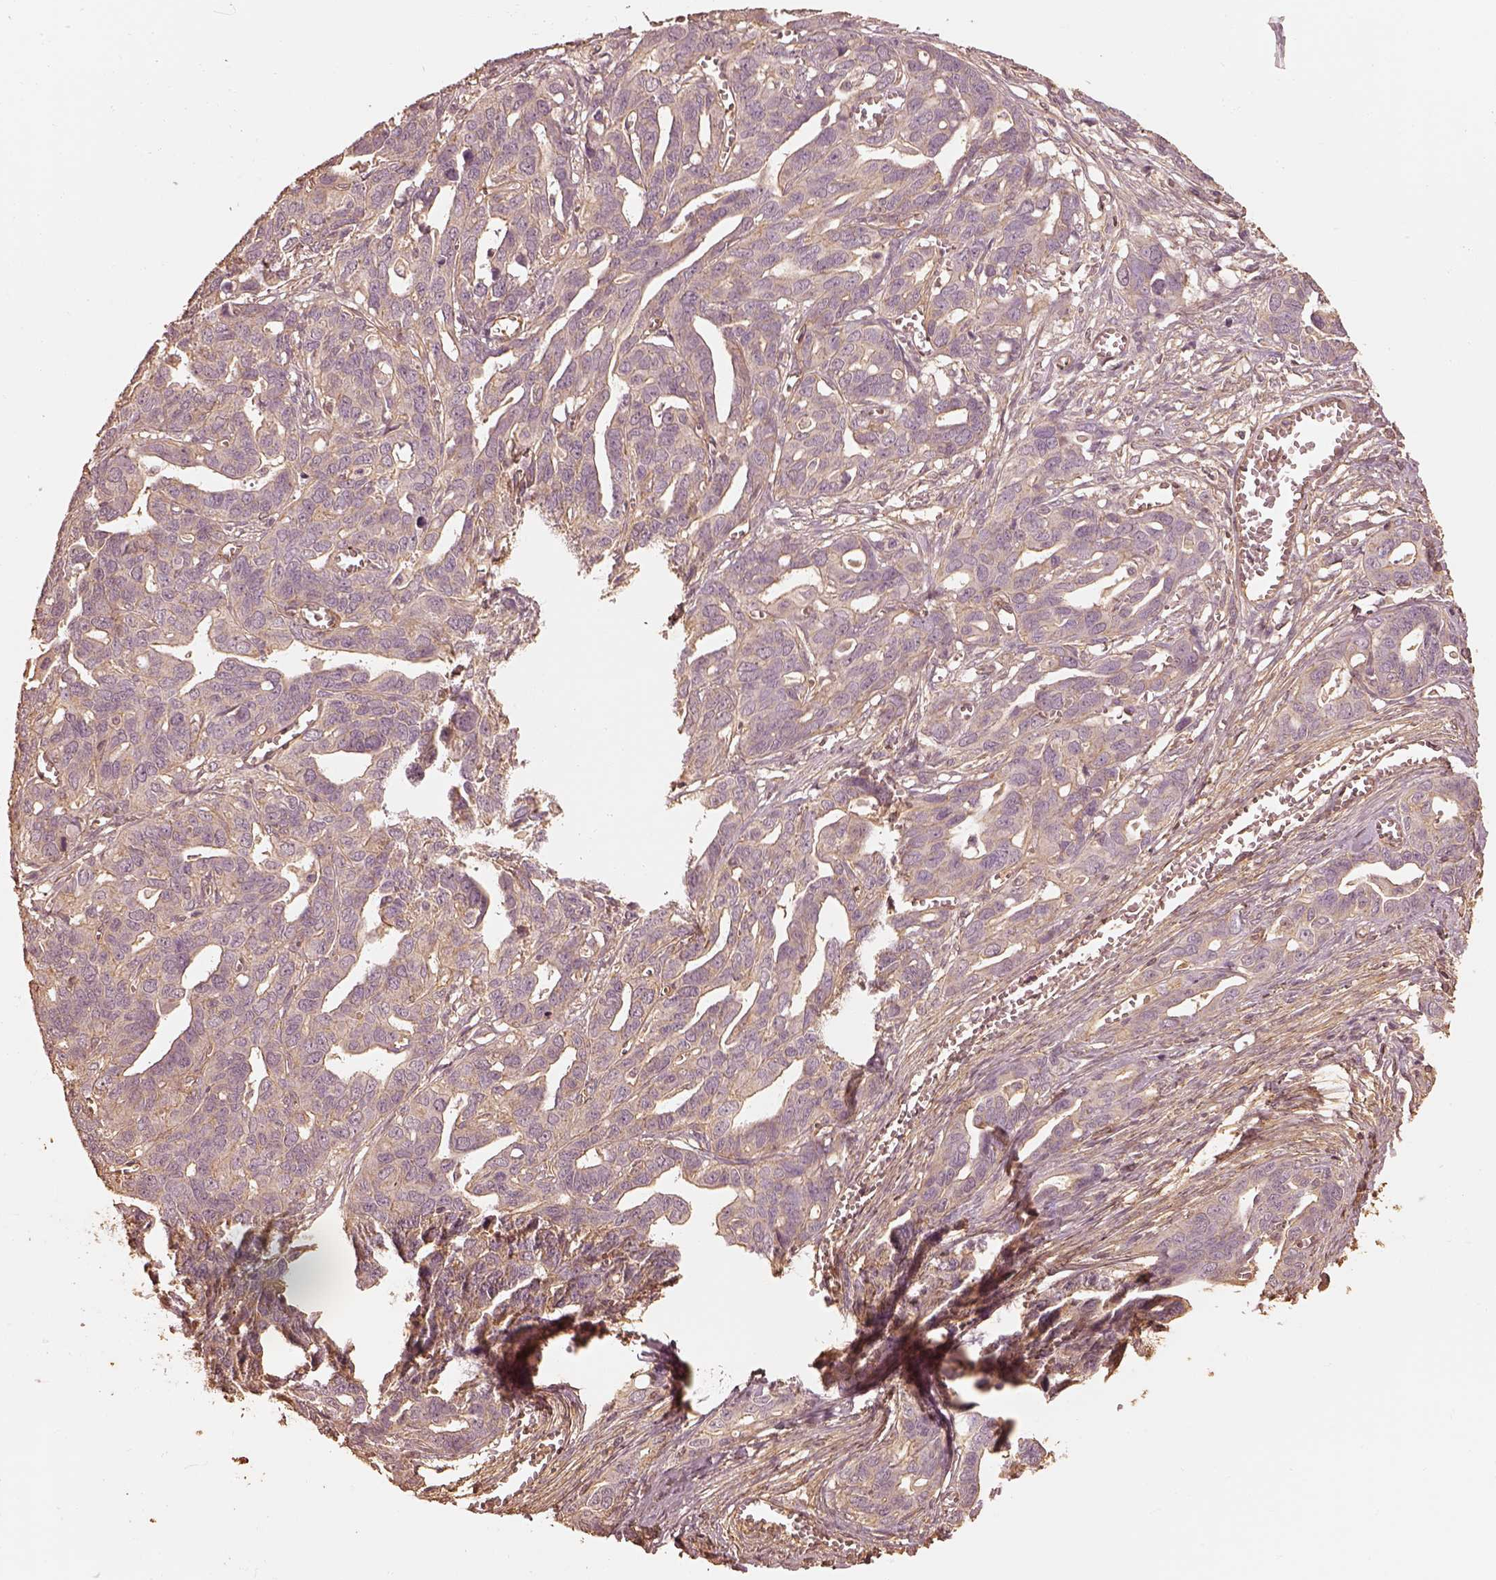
{"staining": {"intensity": "weak", "quantity": "25%-75%", "location": "cytoplasmic/membranous"}, "tissue": "ovarian cancer", "cell_type": "Tumor cells", "image_type": "cancer", "snomed": [{"axis": "morphology", "description": "Cystadenocarcinoma, serous, NOS"}, {"axis": "topography", "description": "Ovary"}], "caption": "This histopathology image displays immunohistochemistry (IHC) staining of human serous cystadenocarcinoma (ovarian), with low weak cytoplasmic/membranous positivity in approximately 25%-75% of tumor cells.", "gene": "WDR7", "patient": {"sex": "female", "age": 69}}